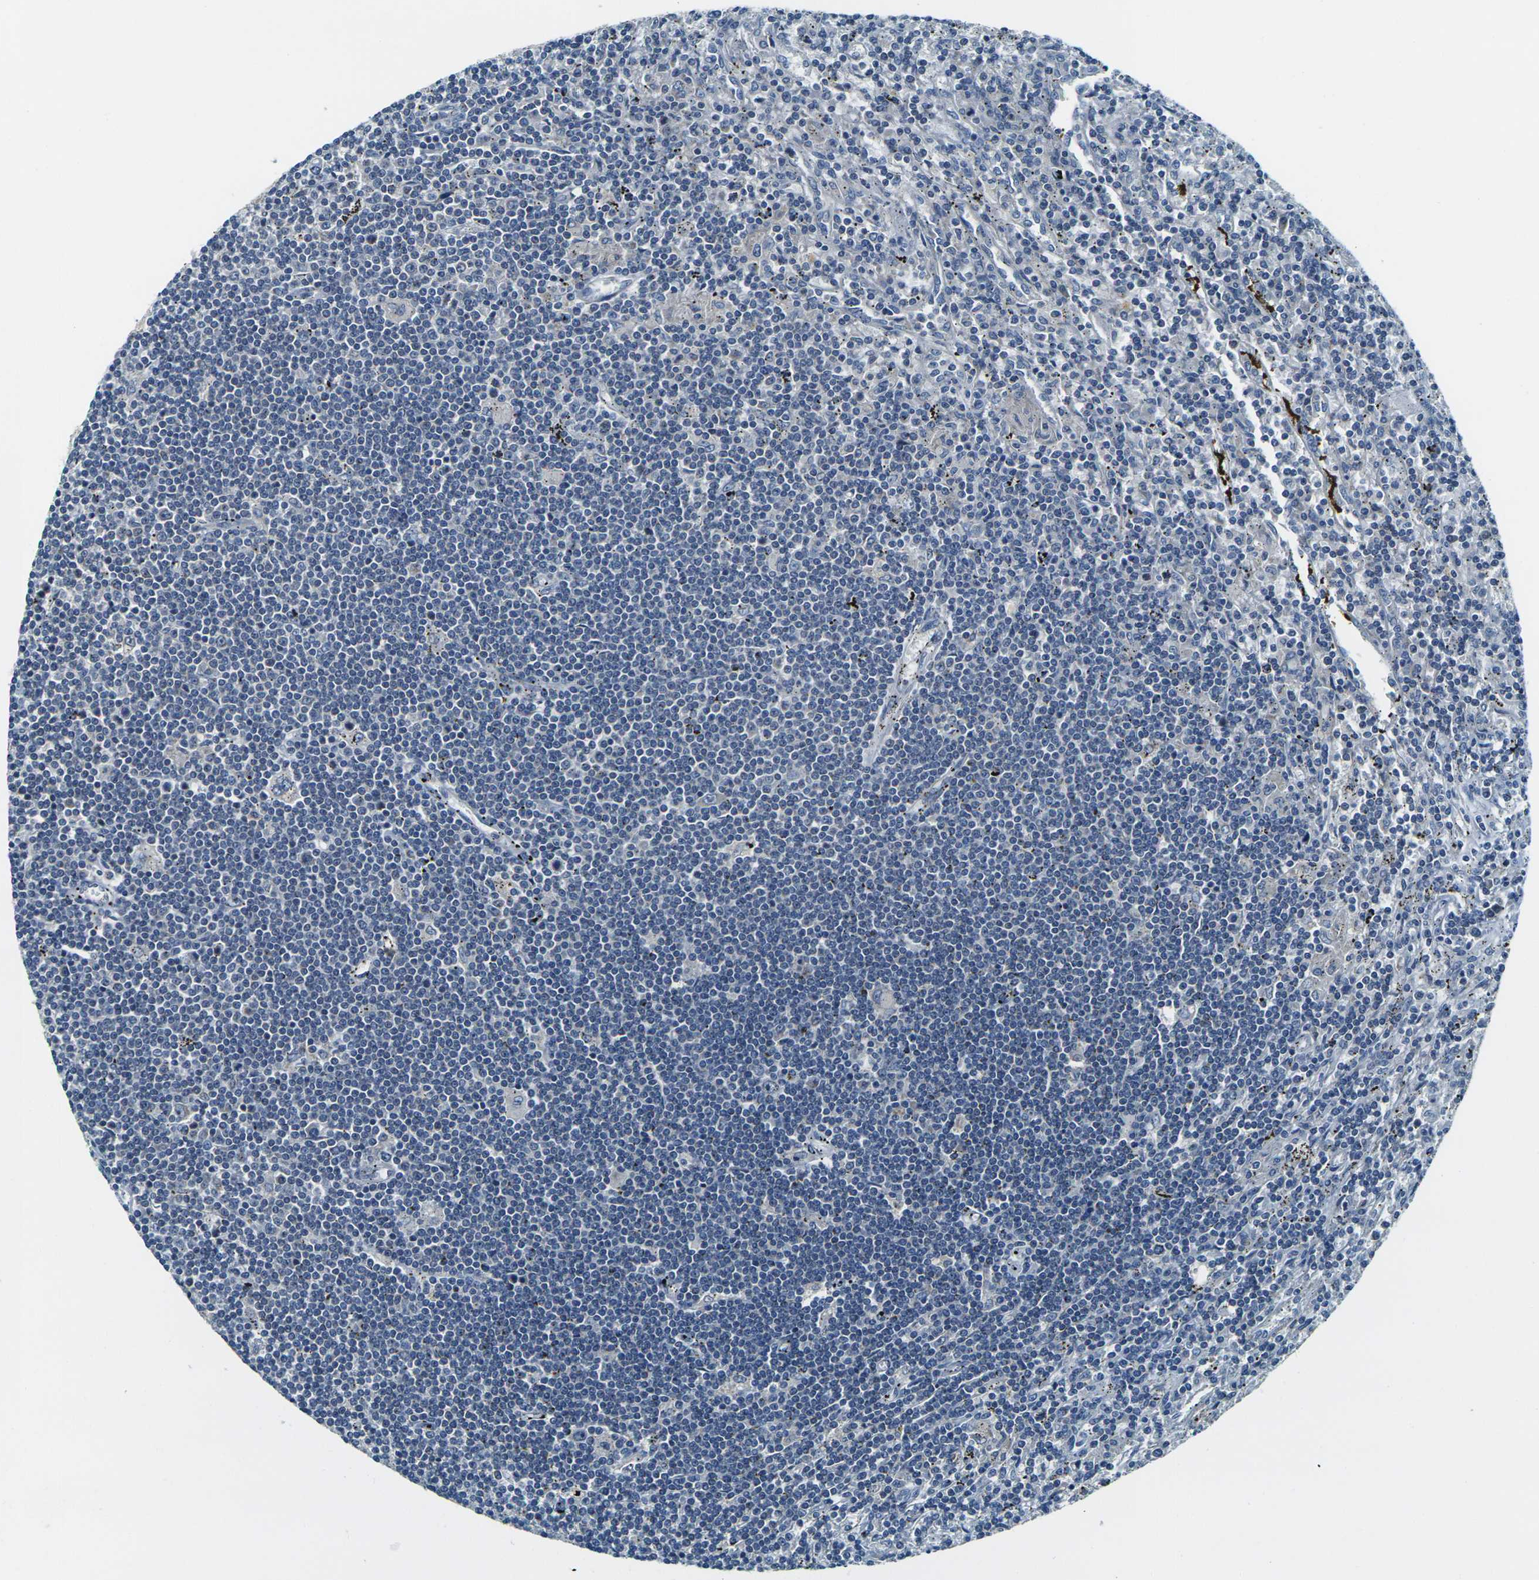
{"staining": {"intensity": "negative", "quantity": "none", "location": "none"}, "tissue": "lymphoma", "cell_type": "Tumor cells", "image_type": "cancer", "snomed": [{"axis": "morphology", "description": "Malignant lymphoma, non-Hodgkin's type, Low grade"}, {"axis": "topography", "description": "Spleen"}], "caption": "Low-grade malignant lymphoma, non-Hodgkin's type stained for a protein using IHC exhibits no positivity tumor cells.", "gene": "SHISAL2B", "patient": {"sex": "male", "age": 76}}